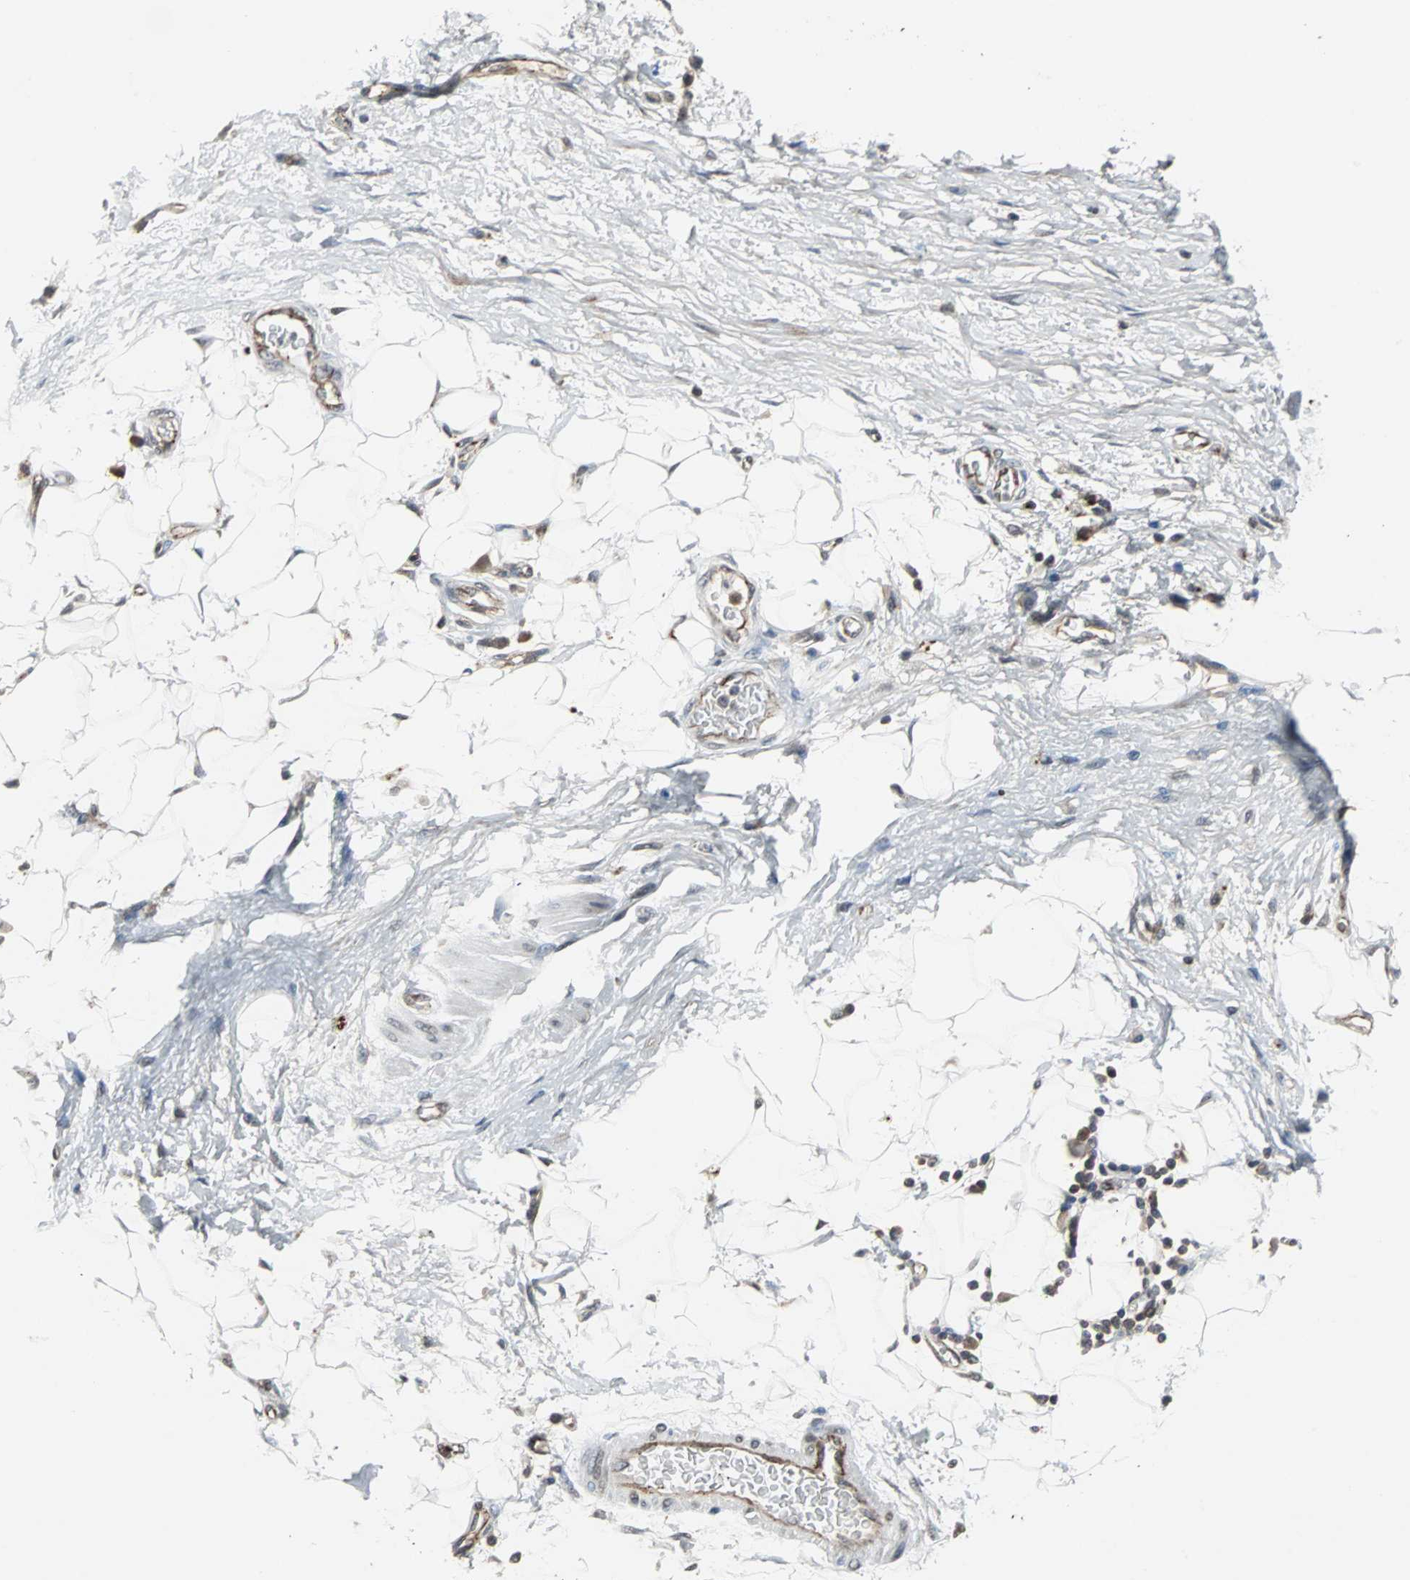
{"staining": {"intensity": "weak", "quantity": "<25%", "location": "cytoplasmic/membranous,nuclear"}, "tissue": "adipose tissue", "cell_type": "Adipocytes", "image_type": "normal", "snomed": [{"axis": "morphology", "description": "Normal tissue, NOS"}, {"axis": "morphology", "description": "Urothelial carcinoma, High grade"}, {"axis": "topography", "description": "Vascular tissue"}, {"axis": "topography", "description": "Urinary bladder"}], "caption": "Immunohistochemical staining of normal human adipose tissue demonstrates no significant staining in adipocytes. (DAB immunohistochemistry (IHC) with hematoxylin counter stain).", "gene": "LSR", "patient": {"sex": "female", "age": 56}}